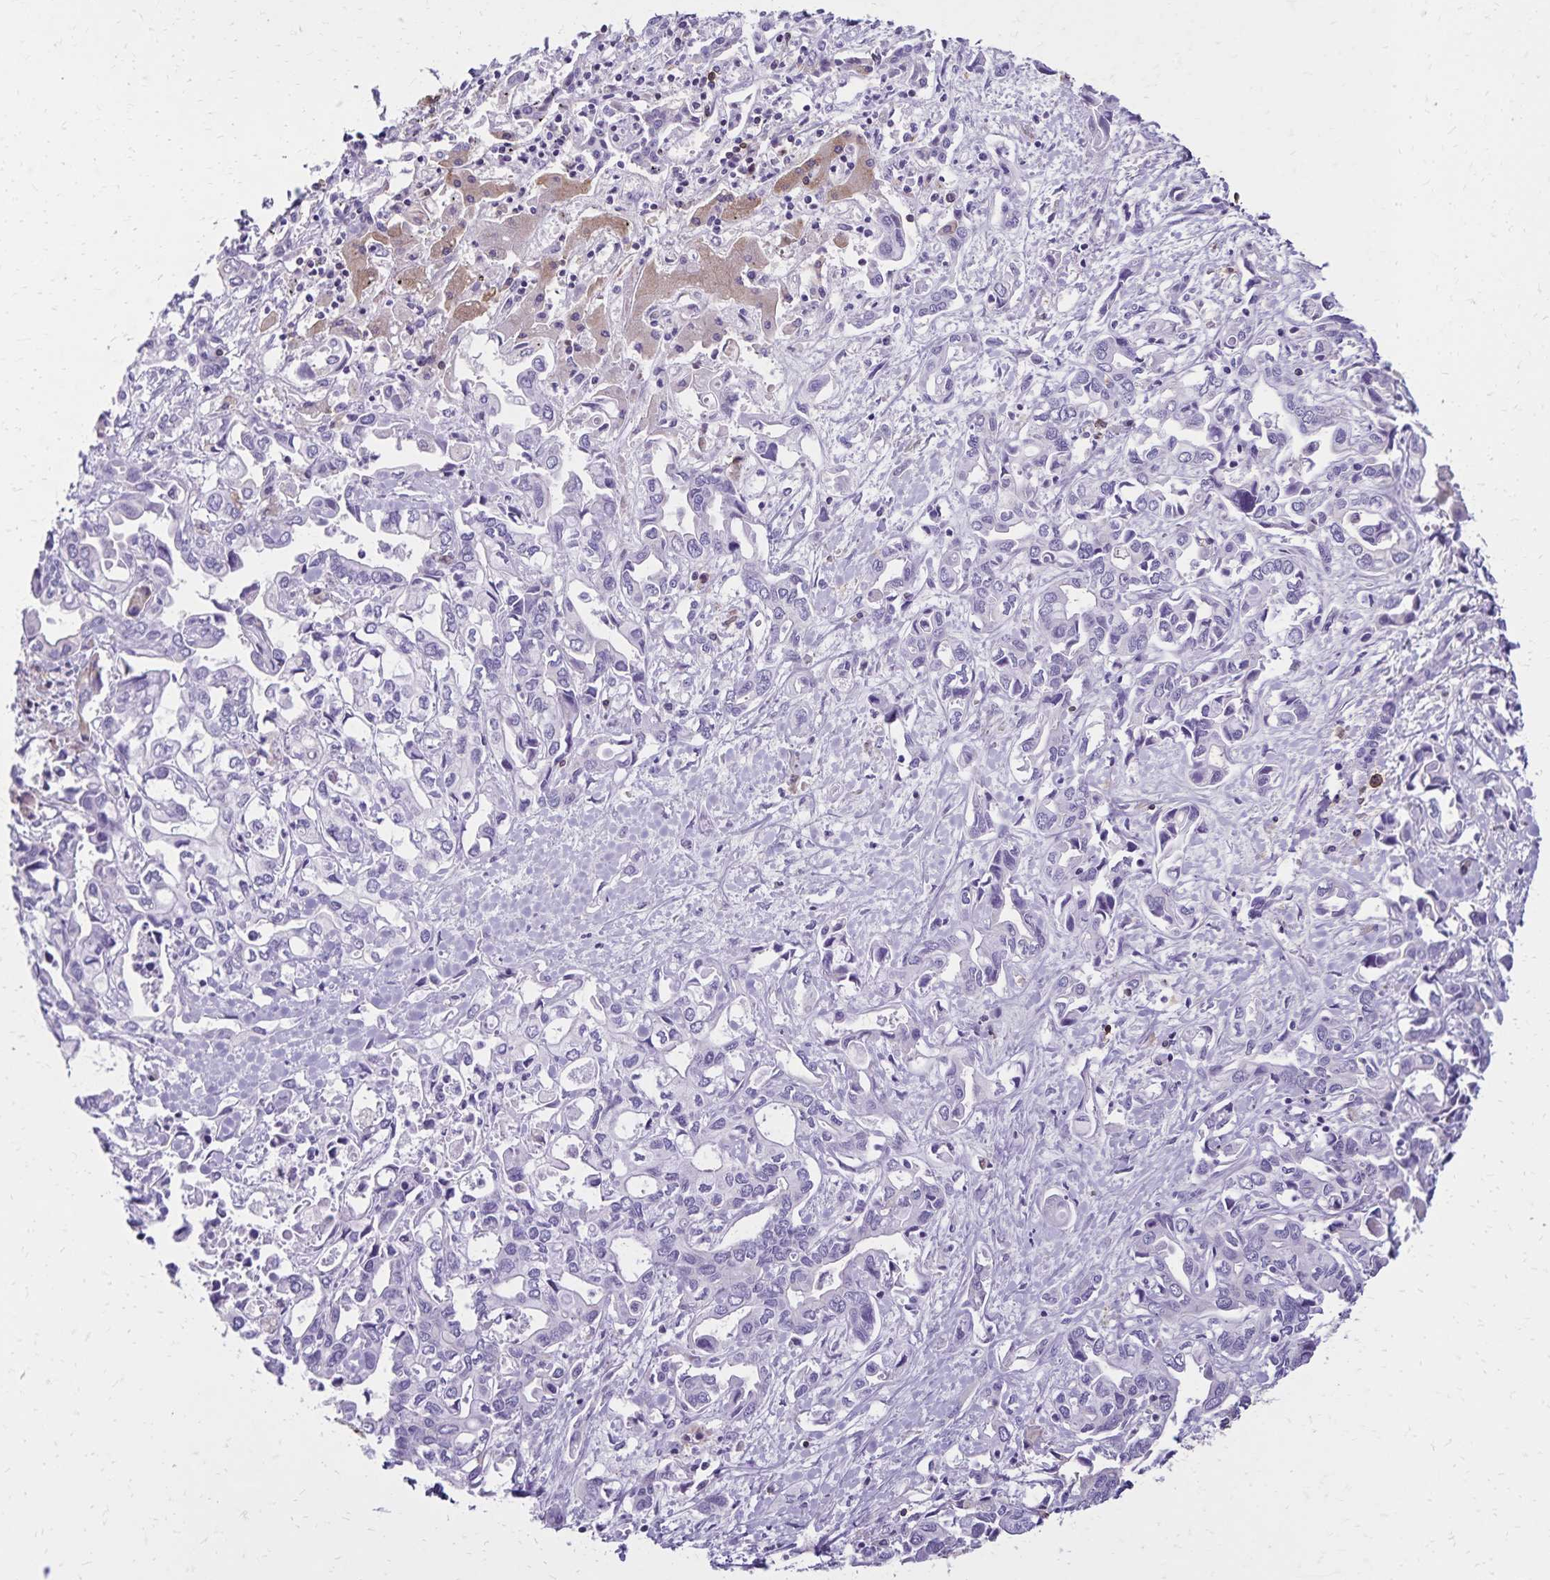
{"staining": {"intensity": "negative", "quantity": "none", "location": "none"}, "tissue": "liver cancer", "cell_type": "Tumor cells", "image_type": "cancer", "snomed": [{"axis": "morphology", "description": "Cholangiocarcinoma"}, {"axis": "topography", "description": "Liver"}], "caption": "Cholangiocarcinoma (liver) was stained to show a protein in brown. There is no significant expression in tumor cells.", "gene": "CD27", "patient": {"sex": "female", "age": 64}}